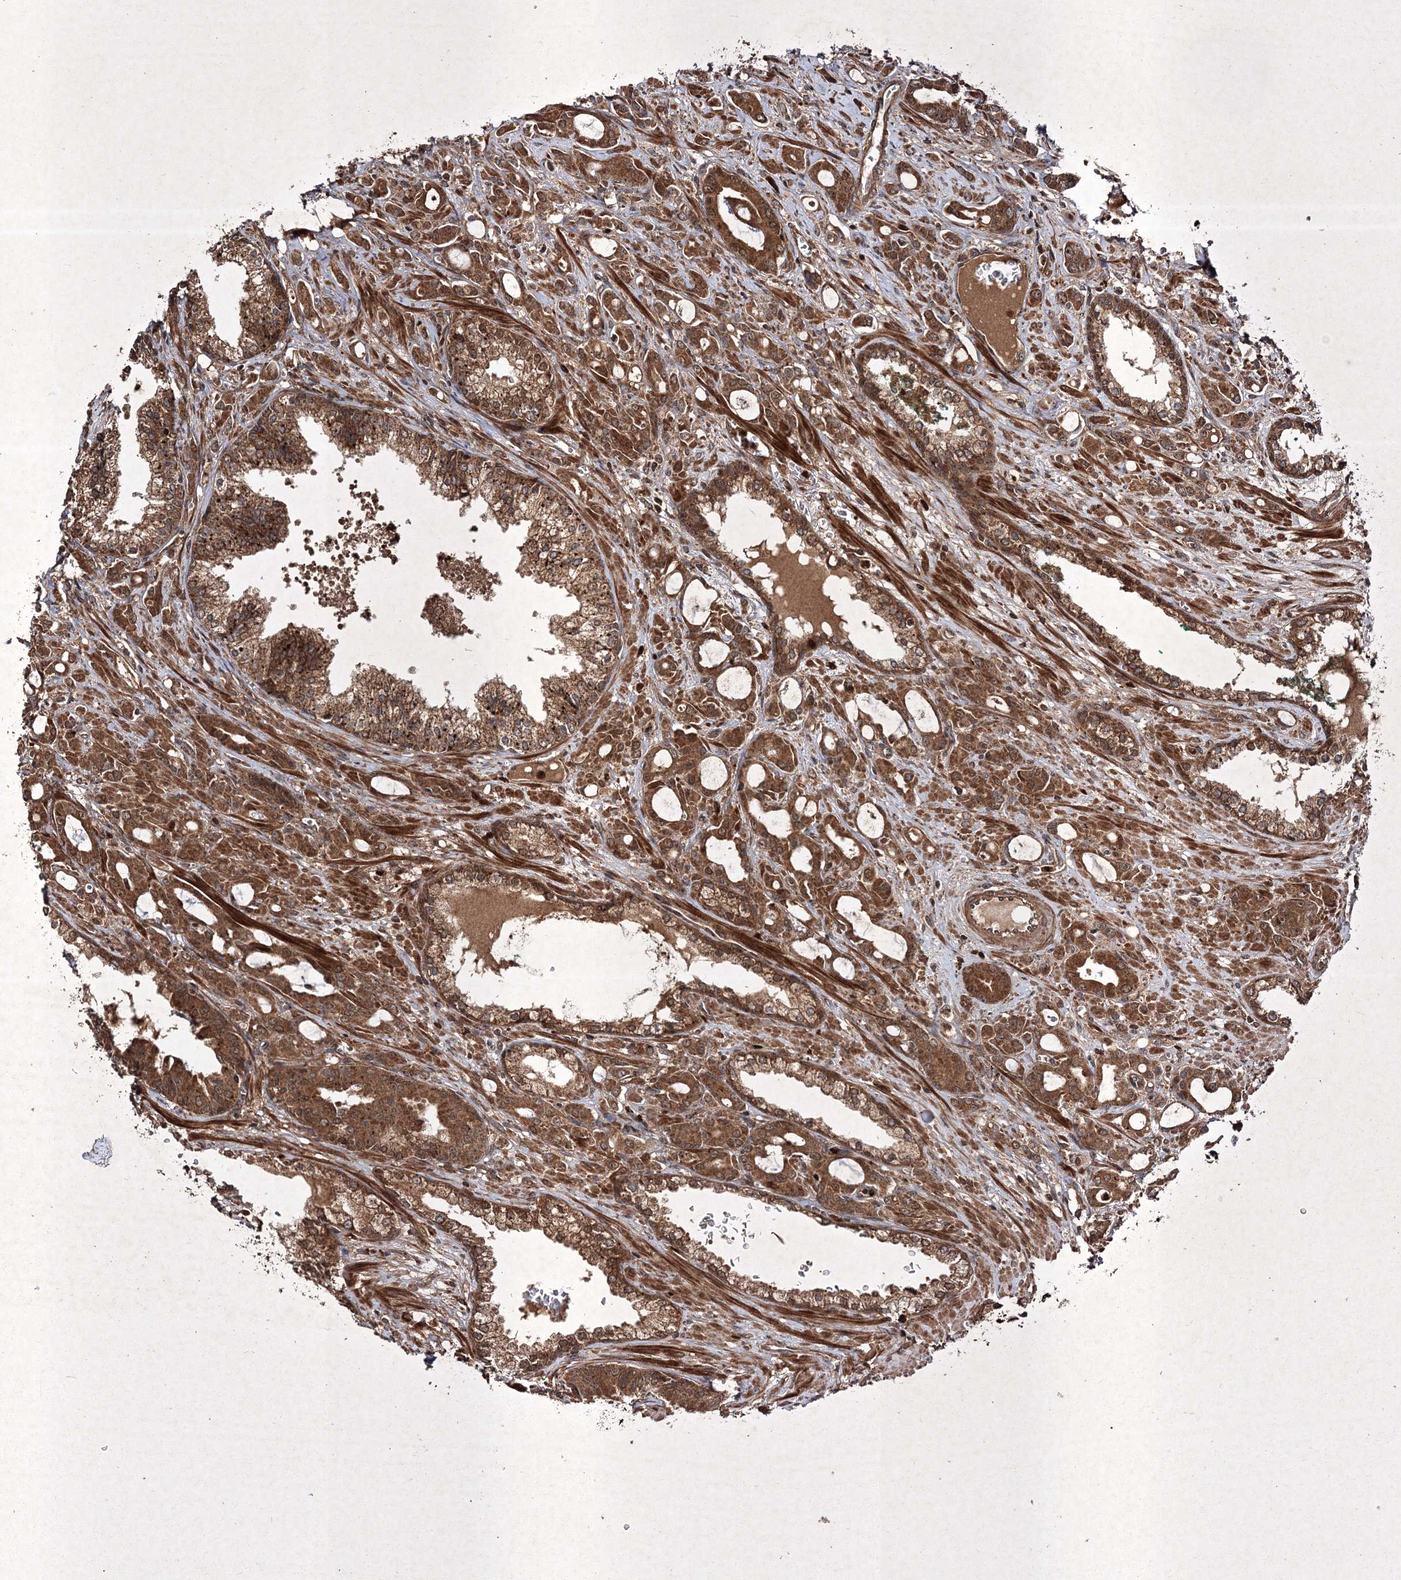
{"staining": {"intensity": "strong", "quantity": ">75%", "location": "cytoplasmic/membranous"}, "tissue": "prostate cancer", "cell_type": "Tumor cells", "image_type": "cancer", "snomed": [{"axis": "morphology", "description": "Adenocarcinoma, High grade"}, {"axis": "topography", "description": "Prostate"}], "caption": "A histopathology image of human prostate adenocarcinoma (high-grade) stained for a protein demonstrates strong cytoplasmic/membranous brown staining in tumor cells. (brown staining indicates protein expression, while blue staining denotes nuclei).", "gene": "DNAJC13", "patient": {"sex": "male", "age": 72}}